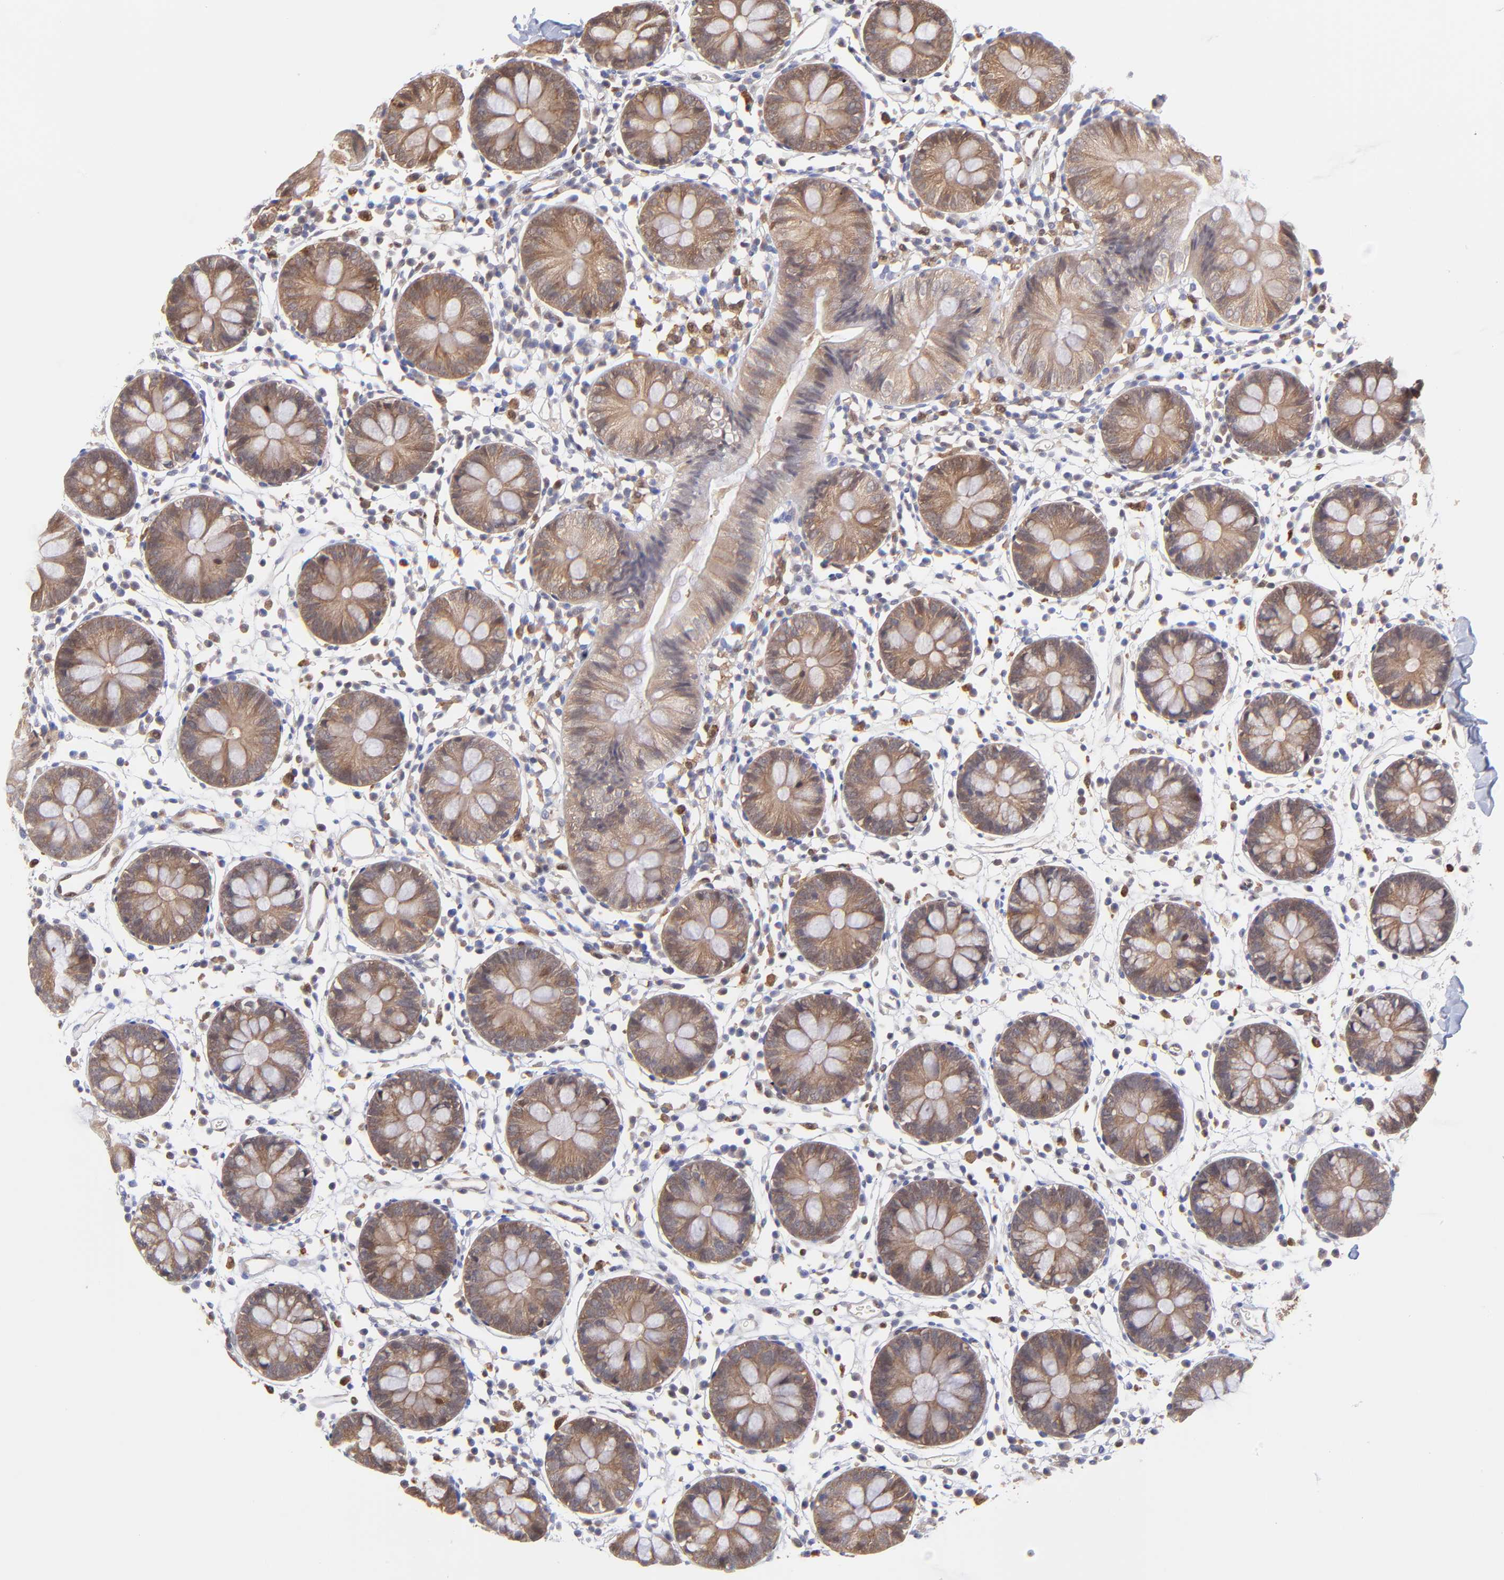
{"staining": {"intensity": "weak", "quantity": "25%-75%", "location": "cytoplasmic/membranous"}, "tissue": "colon", "cell_type": "Endothelial cells", "image_type": "normal", "snomed": [{"axis": "morphology", "description": "Normal tissue, NOS"}, {"axis": "topography", "description": "Colon"}], "caption": "A histopathology image of human colon stained for a protein shows weak cytoplasmic/membranous brown staining in endothelial cells. (DAB IHC with brightfield microscopy, high magnification).", "gene": "HYAL1", "patient": {"sex": "male", "age": 14}}